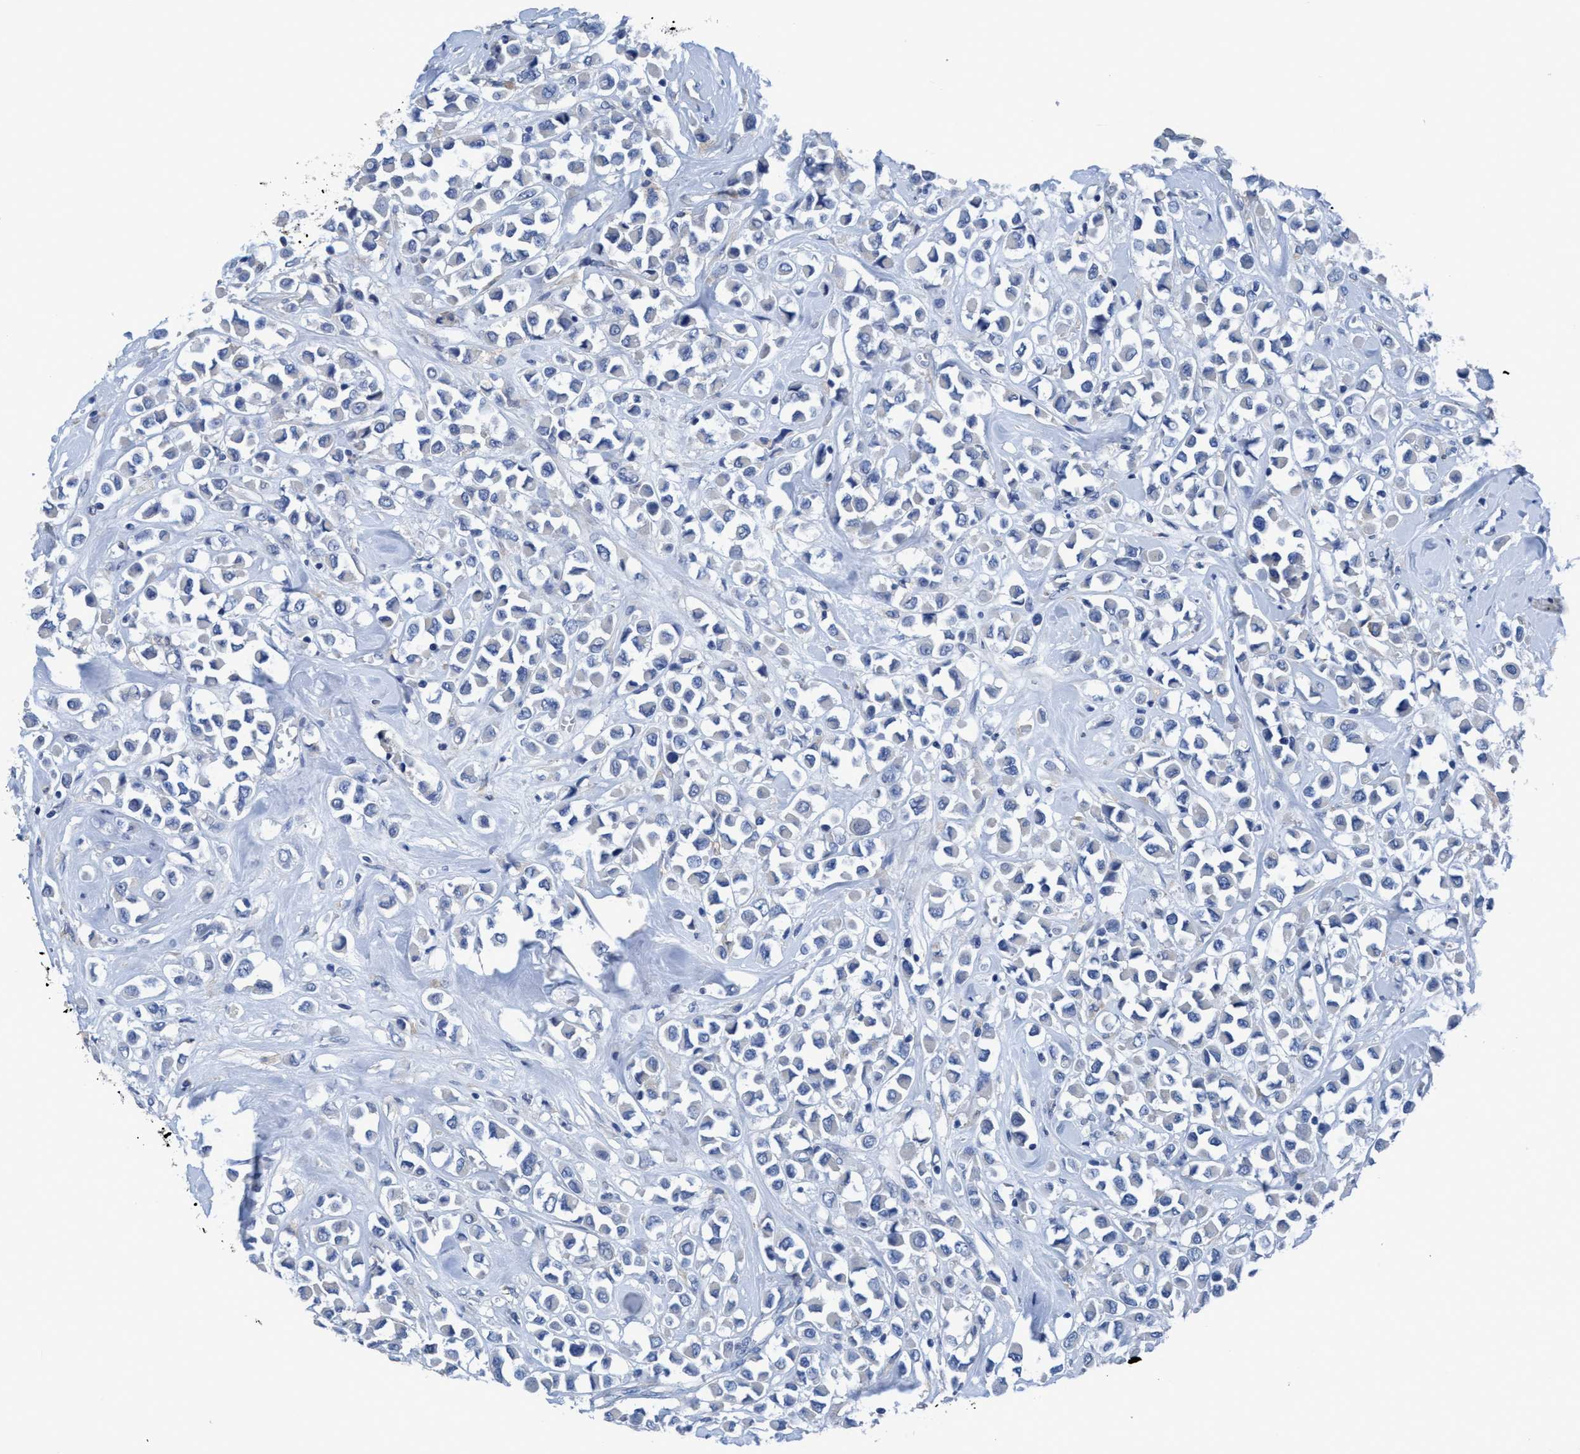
{"staining": {"intensity": "negative", "quantity": "none", "location": "none"}, "tissue": "breast cancer", "cell_type": "Tumor cells", "image_type": "cancer", "snomed": [{"axis": "morphology", "description": "Duct carcinoma"}, {"axis": "topography", "description": "Breast"}], "caption": "High power microscopy image of an immunohistochemistry (IHC) photomicrograph of breast intraductal carcinoma, revealing no significant positivity in tumor cells. The staining was performed using DAB (3,3'-diaminobenzidine) to visualize the protein expression in brown, while the nuclei were stained in blue with hematoxylin (Magnification: 20x).", "gene": "DNAI1", "patient": {"sex": "female", "age": 61}}